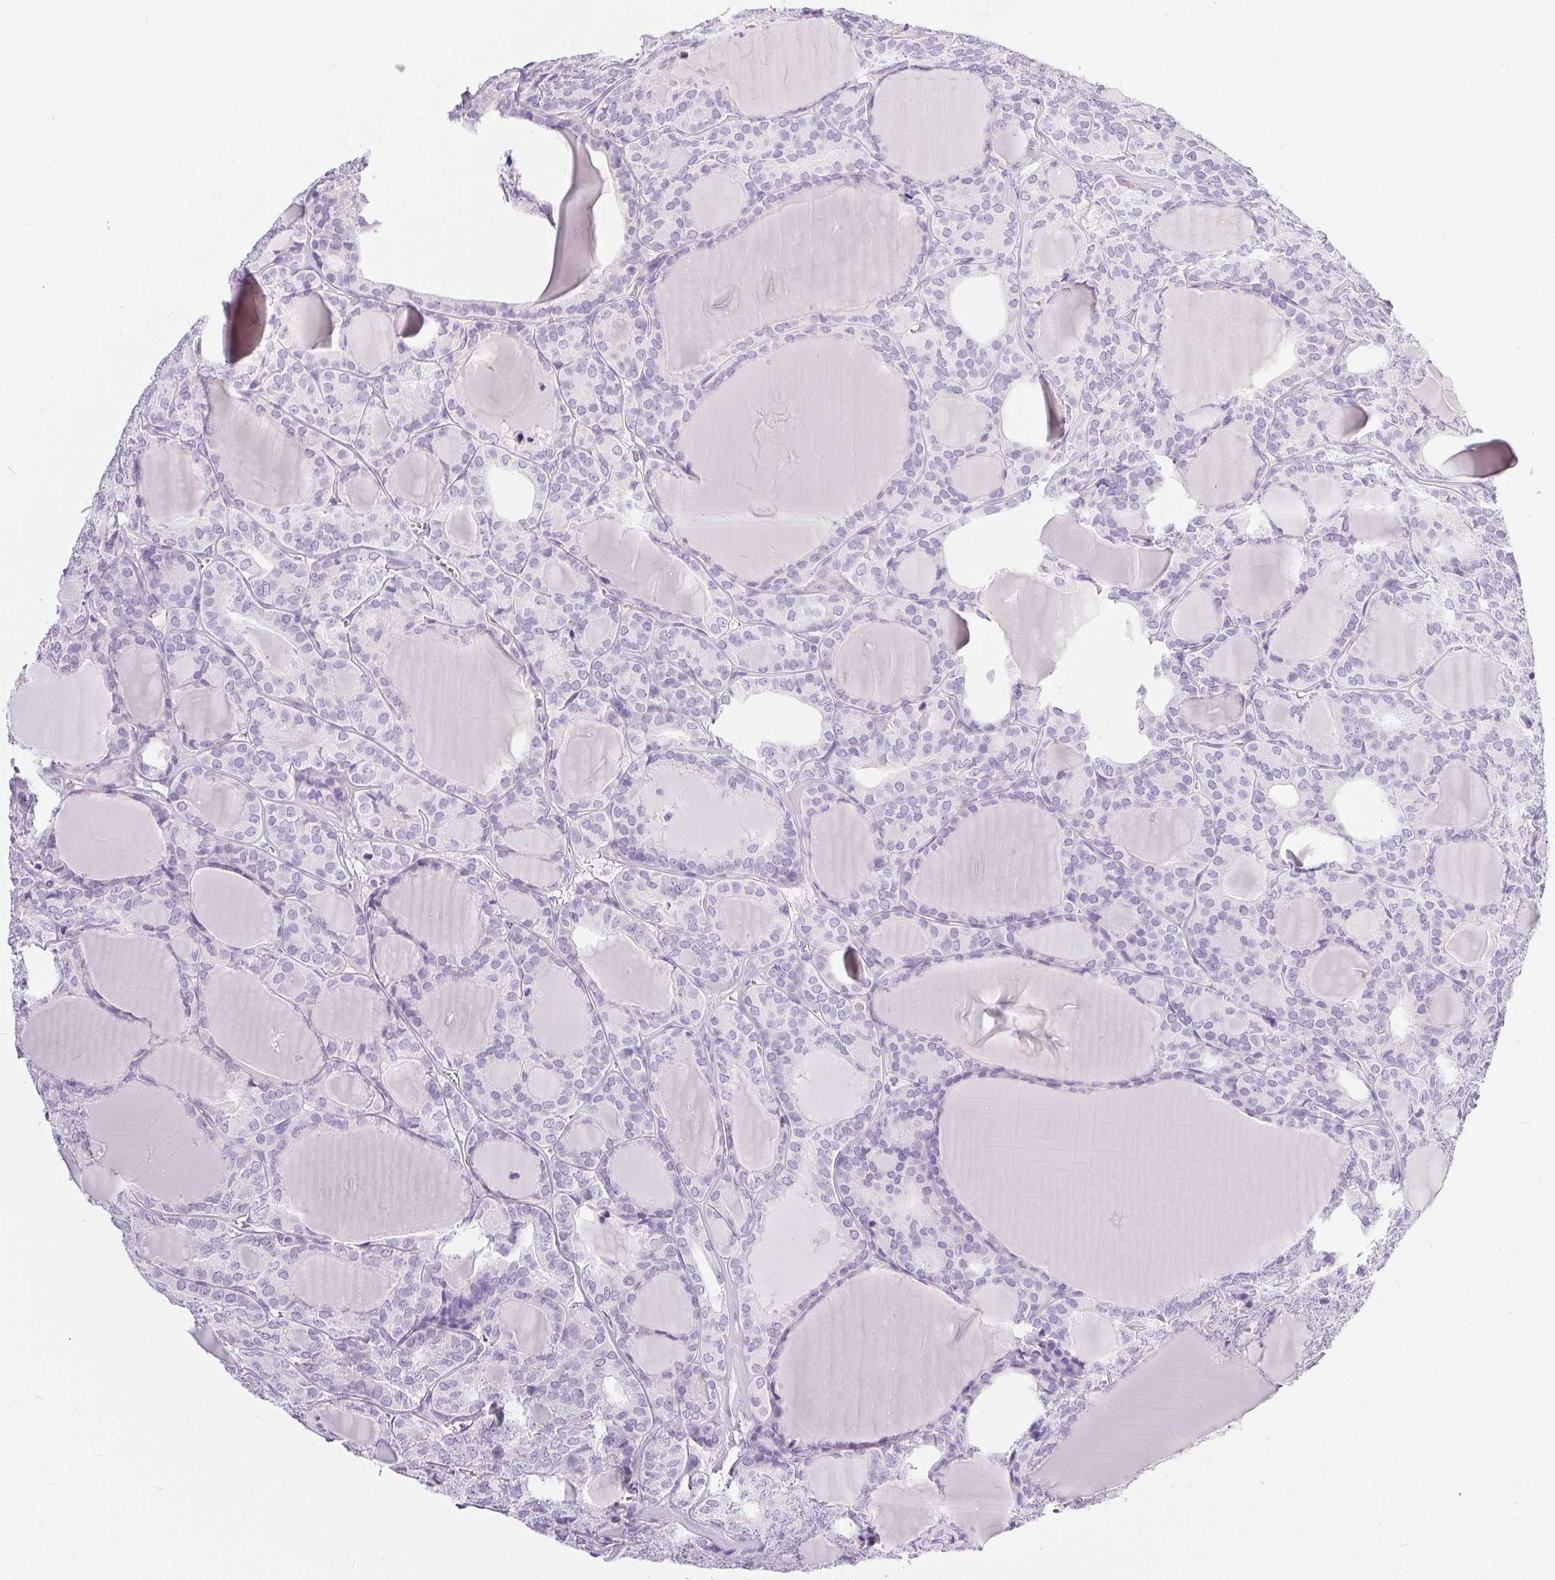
{"staining": {"intensity": "negative", "quantity": "none", "location": "none"}, "tissue": "thyroid cancer", "cell_type": "Tumor cells", "image_type": "cancer", "snomed": [{"axis": "morphology", "description": "Follicular adenoma carcinoma, NOS"}, {"axis": "topography", "description": "Thyroid gland"}], "caption": "Follicular adenoma carcinoma (thyroid) stained for a protein using immunohistochemistry (IHC) shows no positivity tumor cells.", "gene": "XDH", "patient": {"sex": "male", "age": 74}}